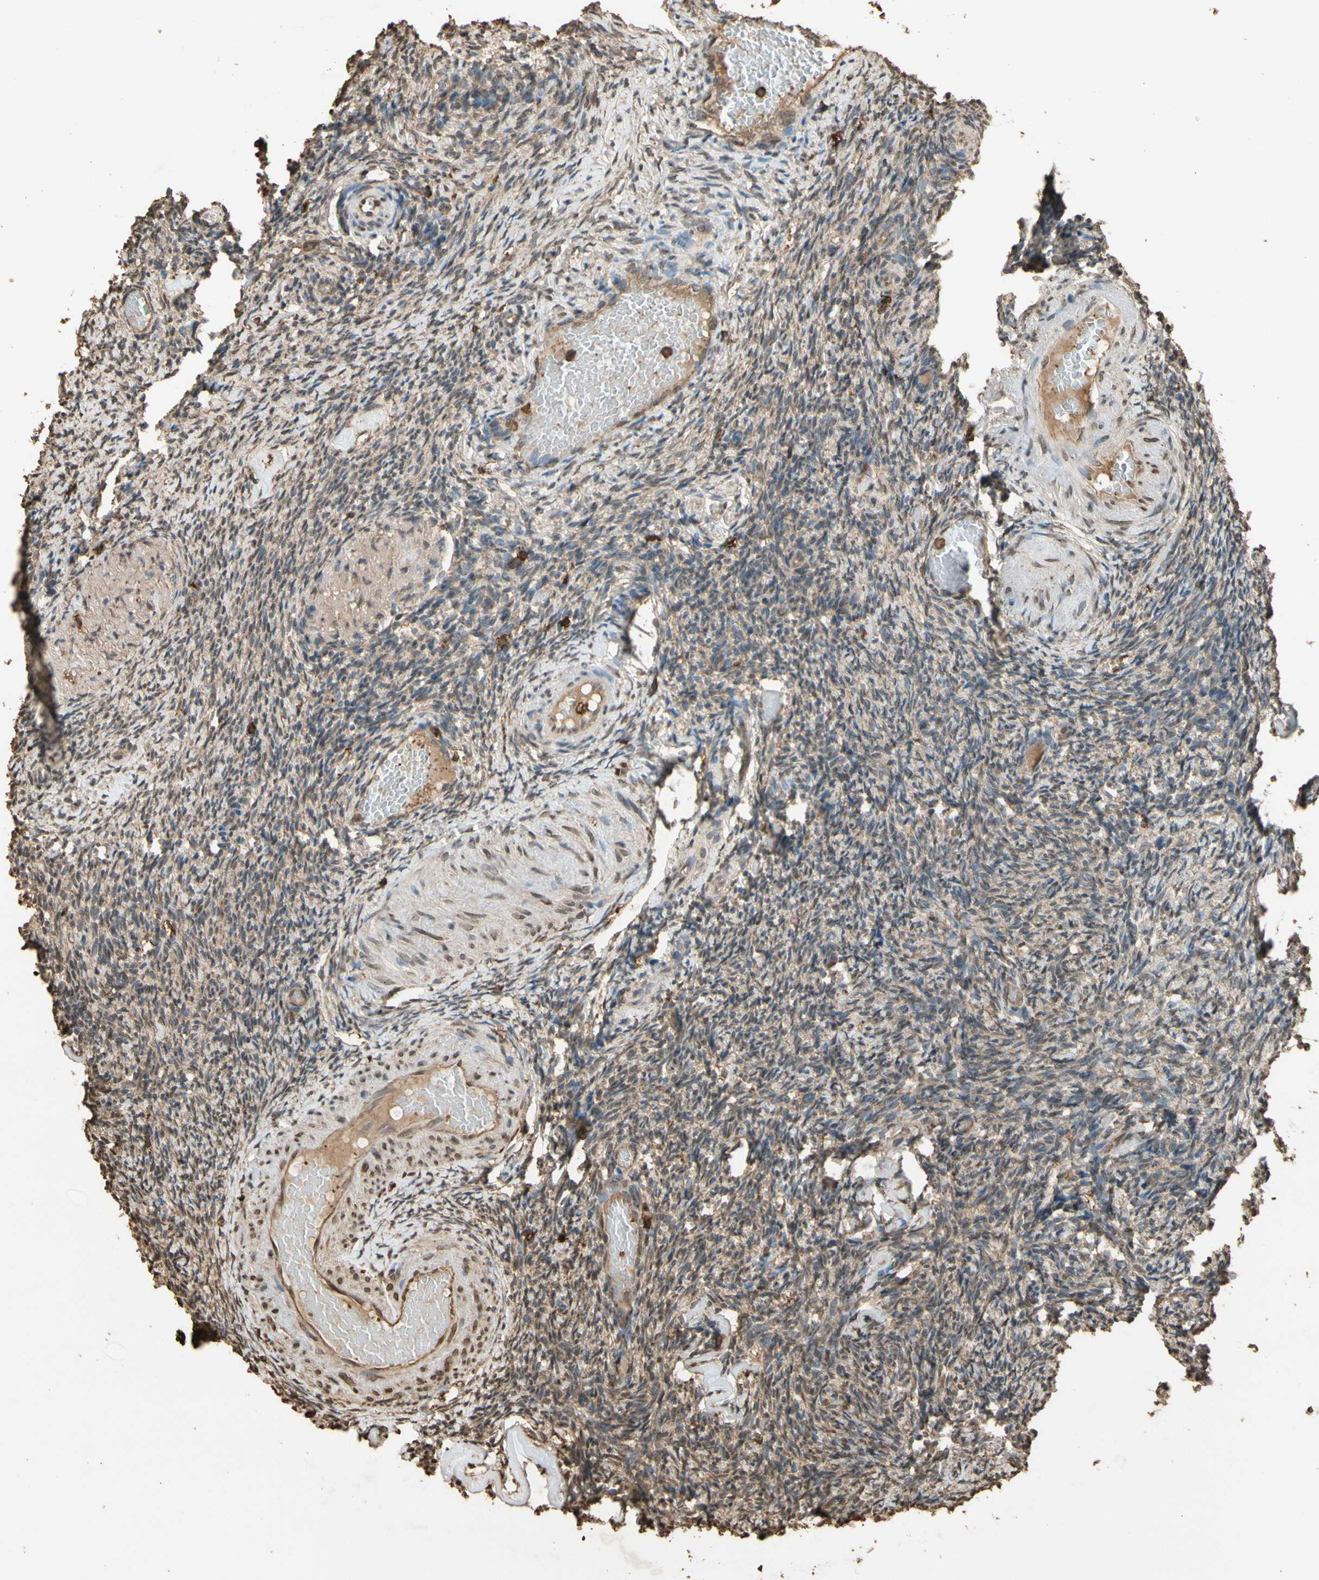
{"staining": {"intensity": "moderate", "quantity": ">75%", "location": "cytoplasmic/membranous"}, "tissue": "ovary", "cell_type": "Ovarian stroma cells", "image_type": "normal", "snomed": [{"axis": "morphology", "description": "Normal tissue, NOS"}, {"axis": "topography", "description": "Ovary"}], "caption": "Protein analysis of normal ovary displays moderate cytoplasmic/membranous expression in approximately >75% of ovarian stroma cells. (brown staining indicates protein expression, while blue staining denotes nuclei).", "gene": "TNFSF13B", "patient": {"sex": "female", "age": 60}}